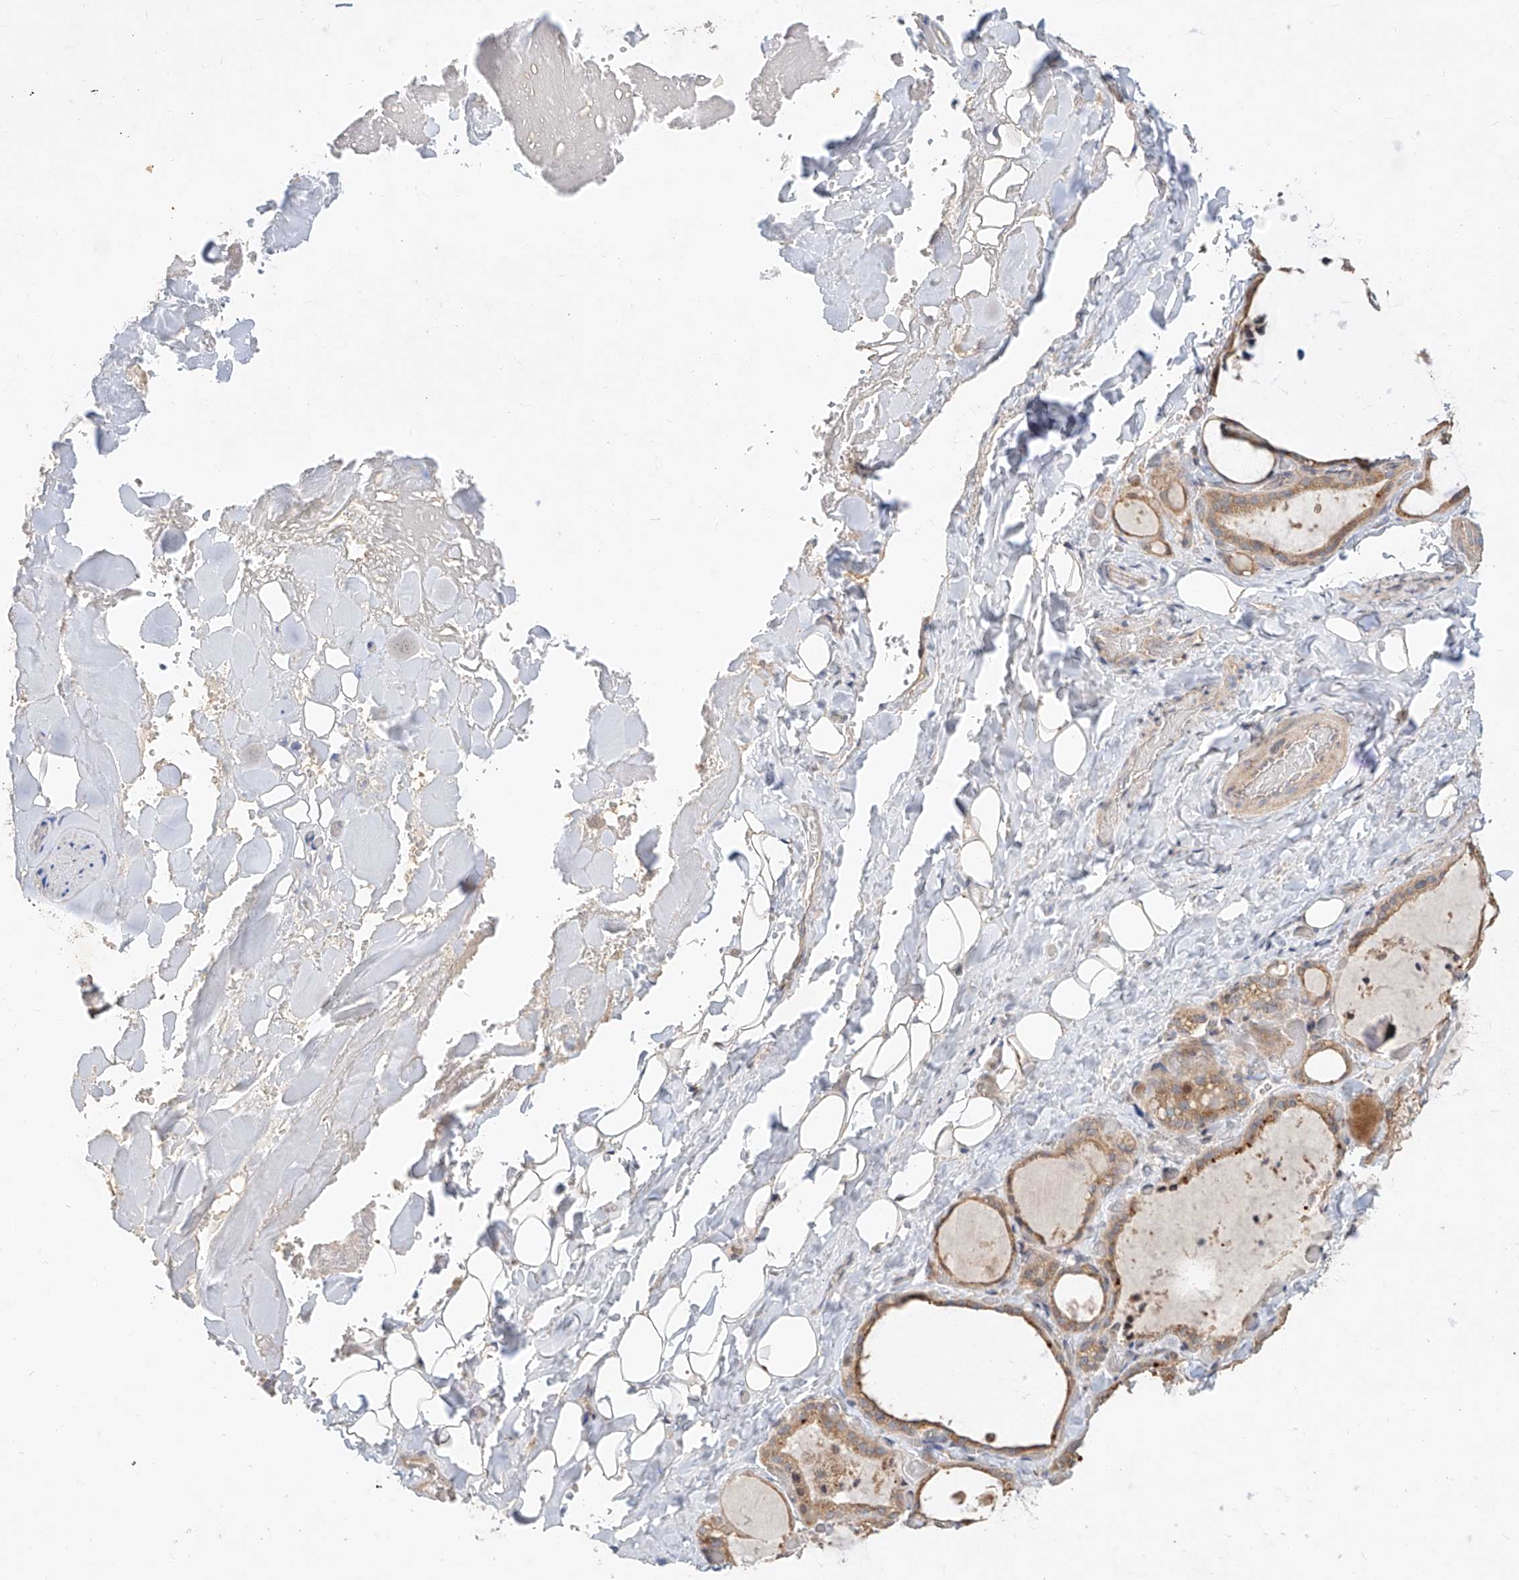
{"staining": {"intensity": "moderate", "quantity": ">75%", "location": "cytoplasmic/membranous"}, "tissue": "thyroid gland", "cell_type": "Glandular cells", "image_type": "normal", "snomed": [{"axis": "morphology", "description": "Normal tissue, NOS"}, {"axis": "topography", "description": "Thyroid gland"}], "caption": "Unremarkable thyroid gland was stained to show a protein in brown. There is medium levels of moderate cytoplasmic/membranous staining in approximately >75% of glandular cells.", "gene": "TMEM61", "patient": {"sex": "female", "age": 44}}